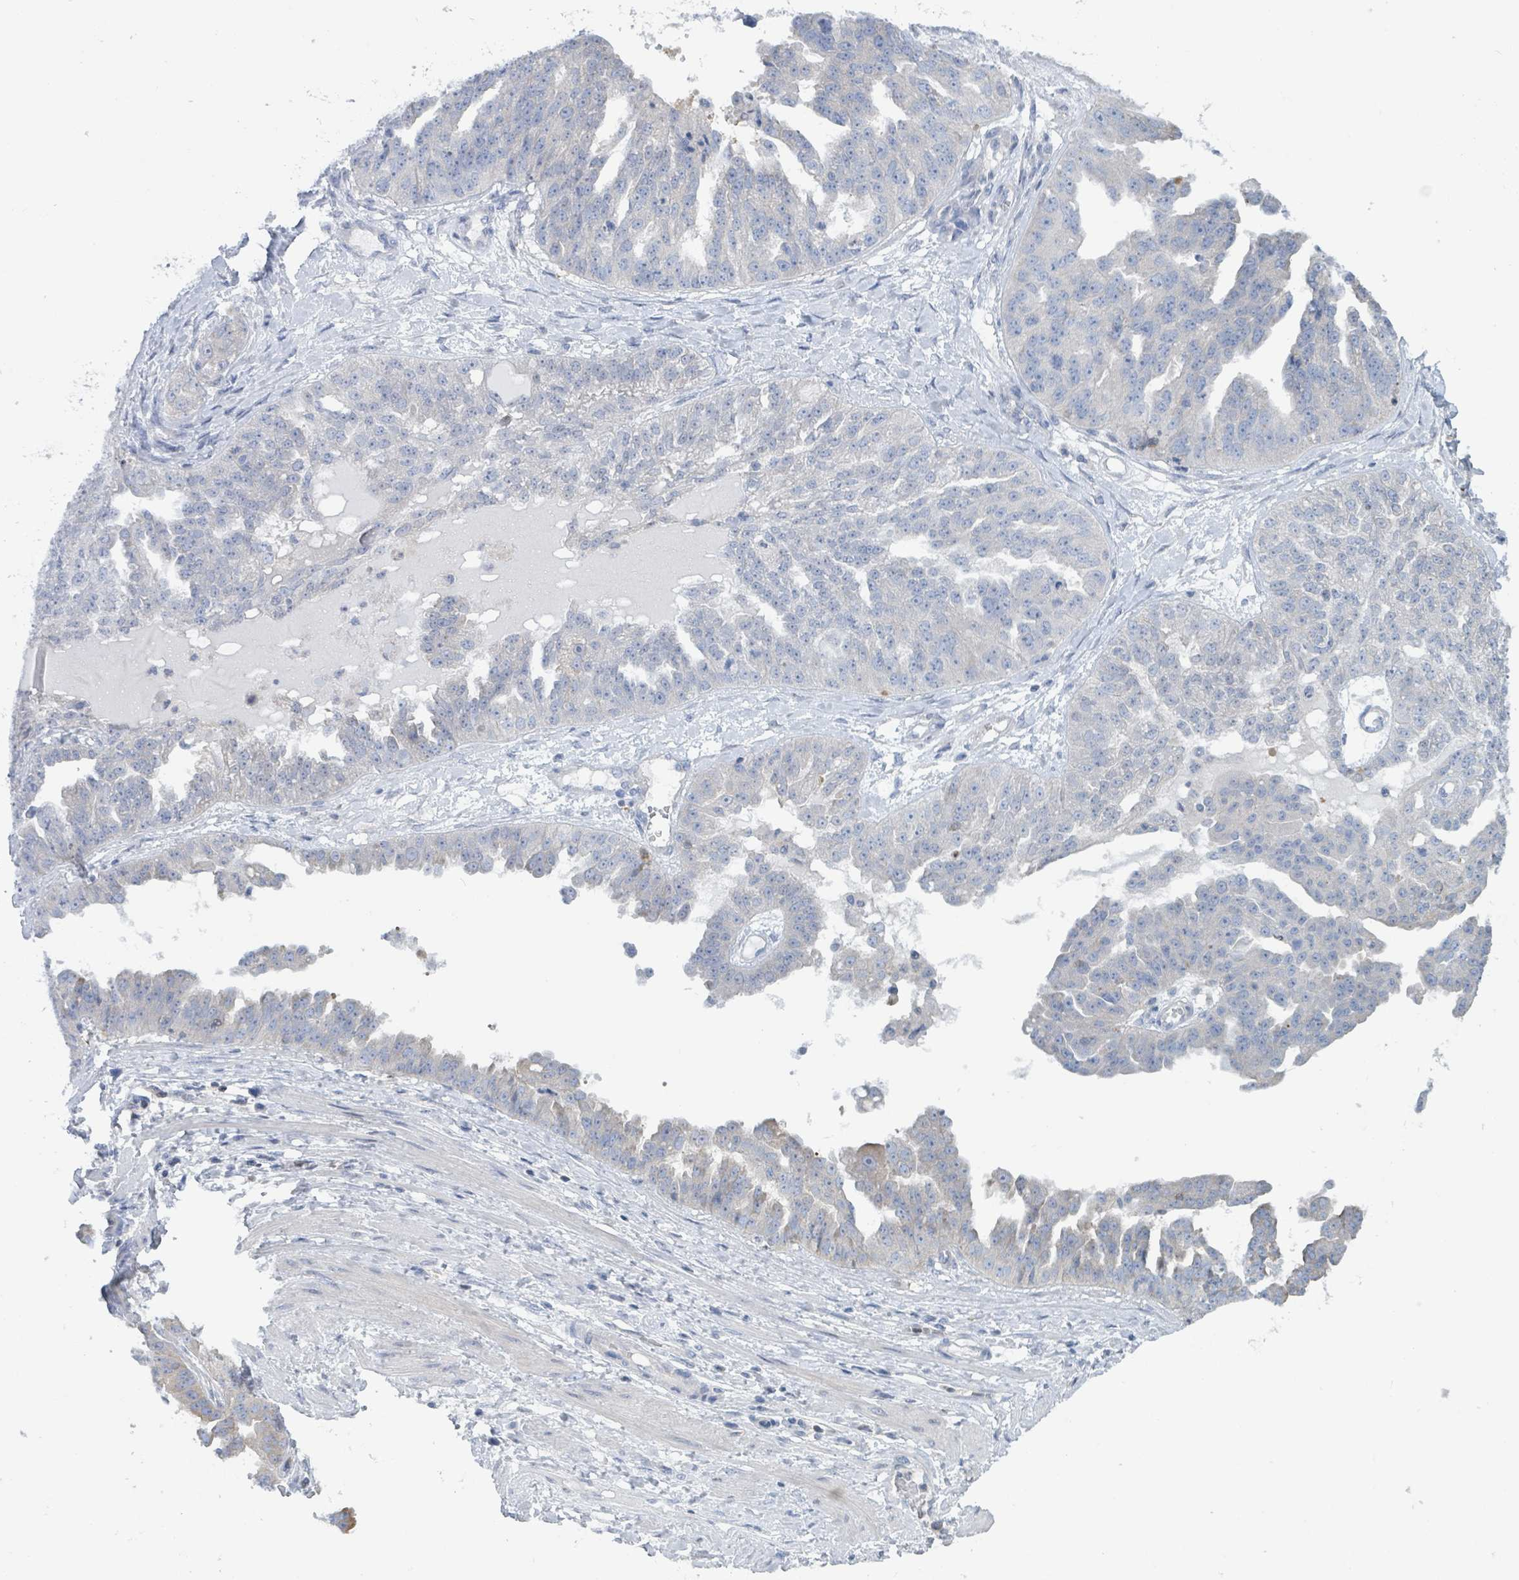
{"staining": {"intensity": "negative", "quantity": "none", "location": "none"}, "tissue": "ovarian cancer", "cell_type": "Tumor cells", "image_type": "cancer", "snomed": [{"axis": "morphology", "description": "Cystadenocarcinoma, serous, NOS"}, {"axis": "topography", "description": "Ovary"}], "caption": "Tumor cells show no significant protein staining in ovarian serous cystadenocarcinoma.", "gene": "DGKZ", "patient": {"sex": "female", "age": 58}}